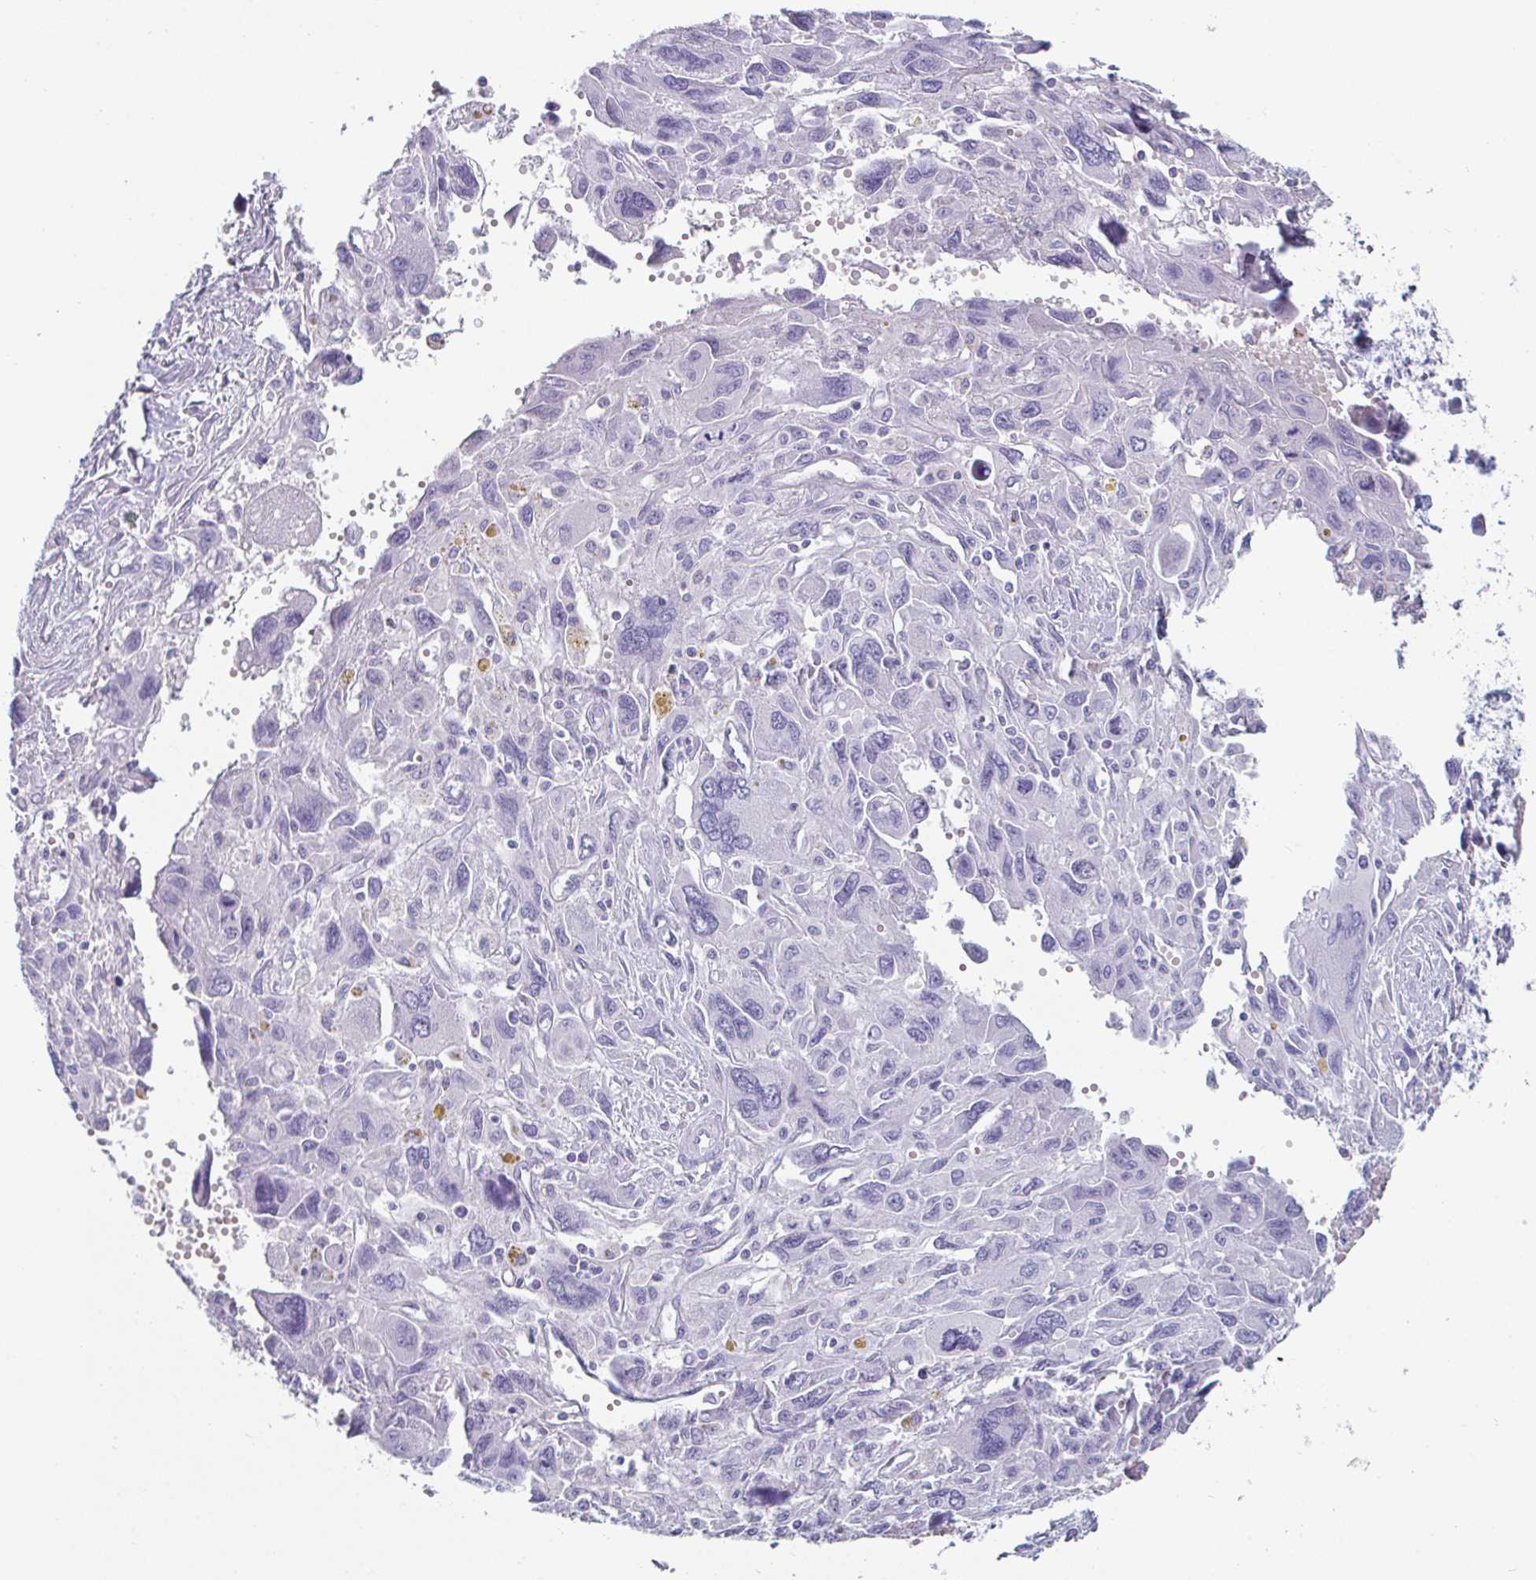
{"staining": {"intensity": "negative", "quantity": "none", "location": "none"}, "tissue": "pancreatic cancer", "cell_type": "Tumor cells", "image_type": "cancer", "snomed": [{"axis": "morphology", "description": "Adenocarcinoma, NOS"}, {"axis": "topography", "description": "Pancreas"}], "caption": "Immunohistochemical staining of adenocarcinoma (pancreatic) shows no significant positivity in tumor cells.", "gene": "CREG2", "patient": {"sex": "female", "age": 47}}